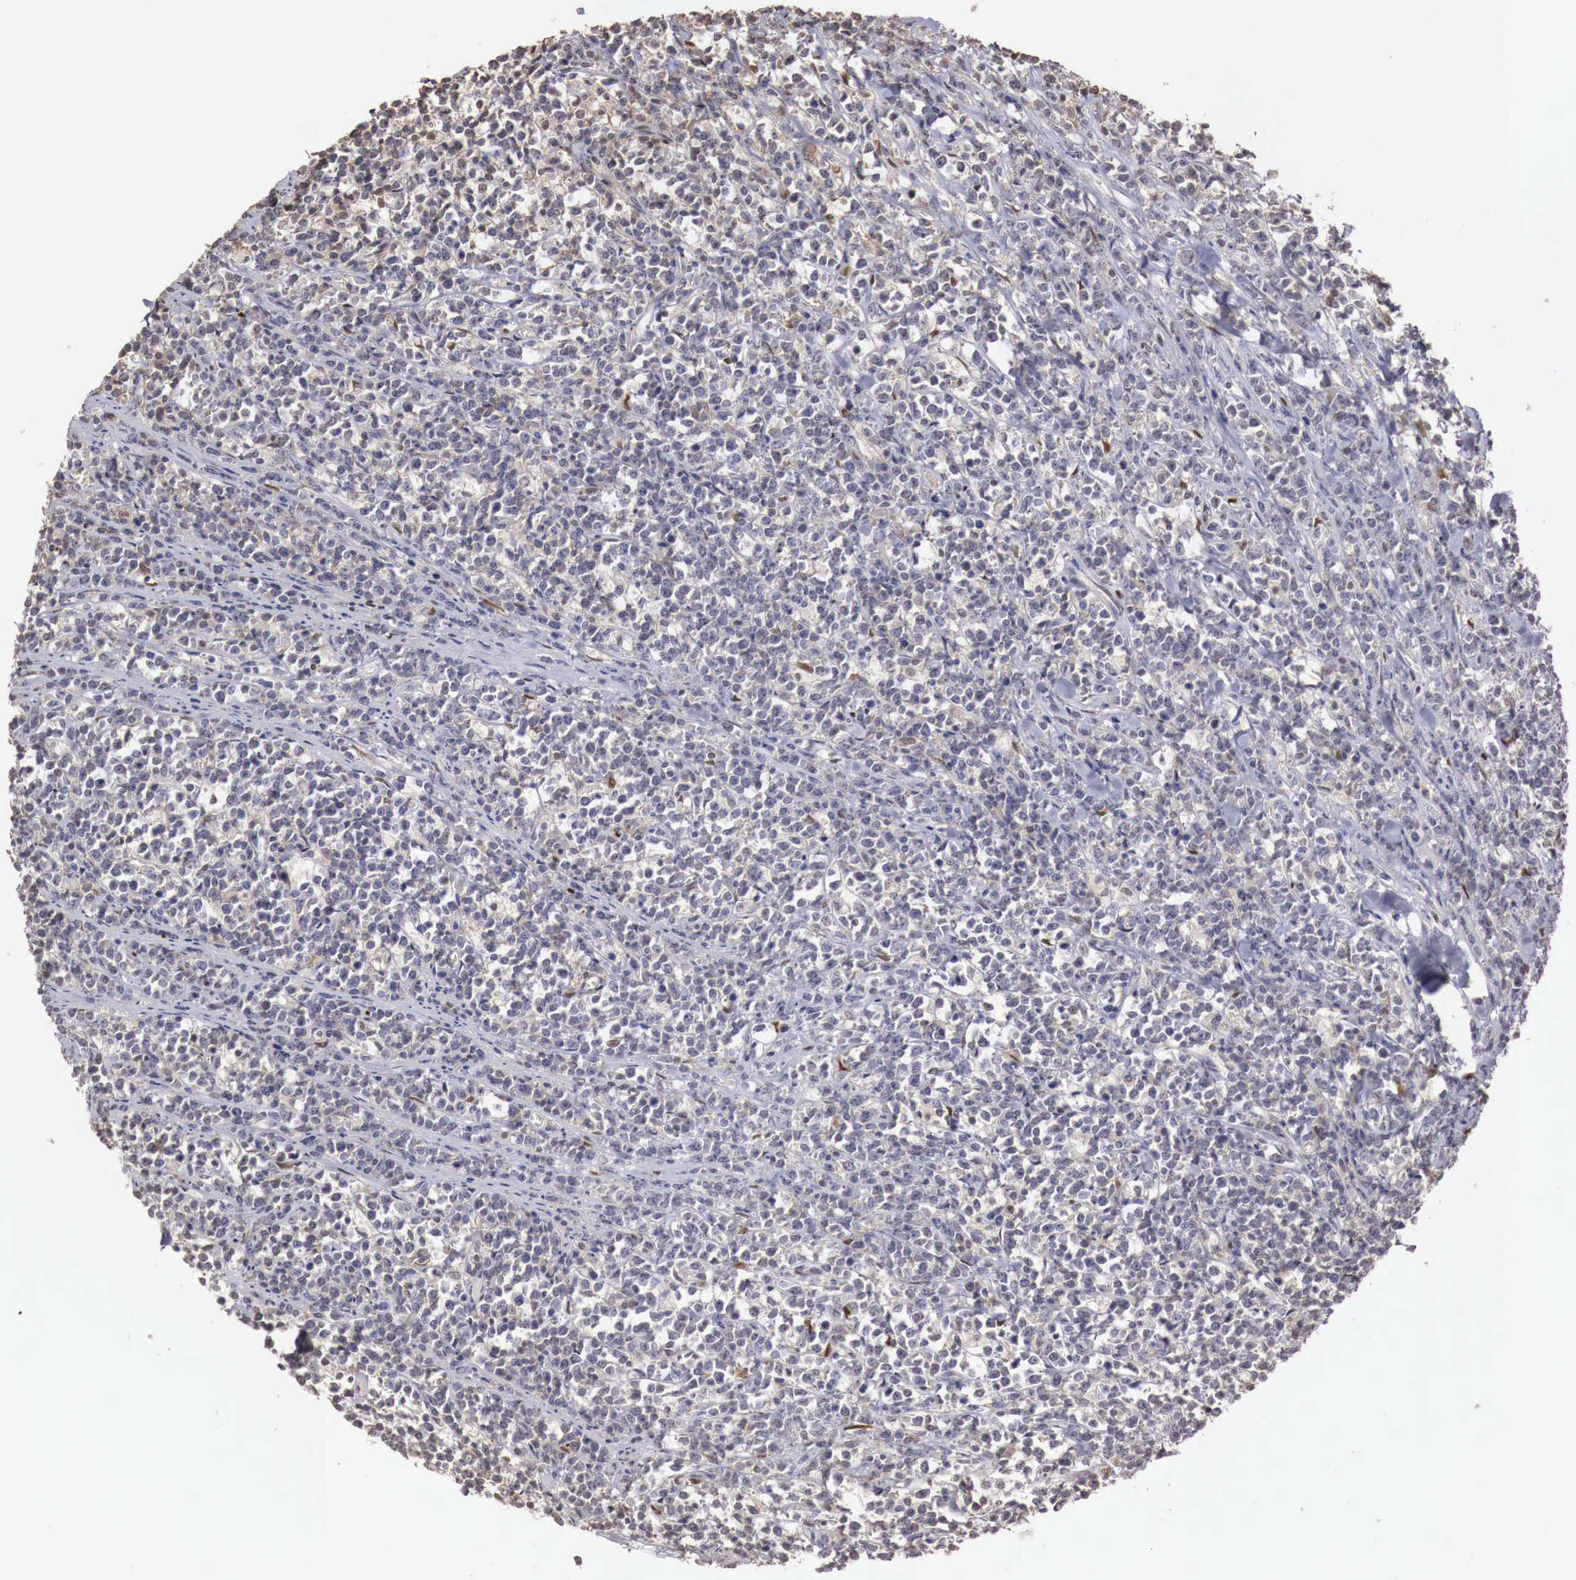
{"staining": {"intensity": "negative", "quantity": "none", "location": "none"}, "tissue": "lymphoma", "cell_type": "Tumor cells", "image_type": "cancer", "snomed": [{"axis": "morphology", "description": "Malignant lymphoma, non-Hodgkin's type, High grade"}, {"axis": "topography", "description": "Small intestine"}, {"axis": "topography", "description": "Colon"}], "caption": "Immunohistochemical staining of human high-grade malignant lymphoma, non-Hodgkin's type displays no significant expression in tumor cells.", "gene": "KHDRBS2", "patient": {"sex": "male", "age": 8}}